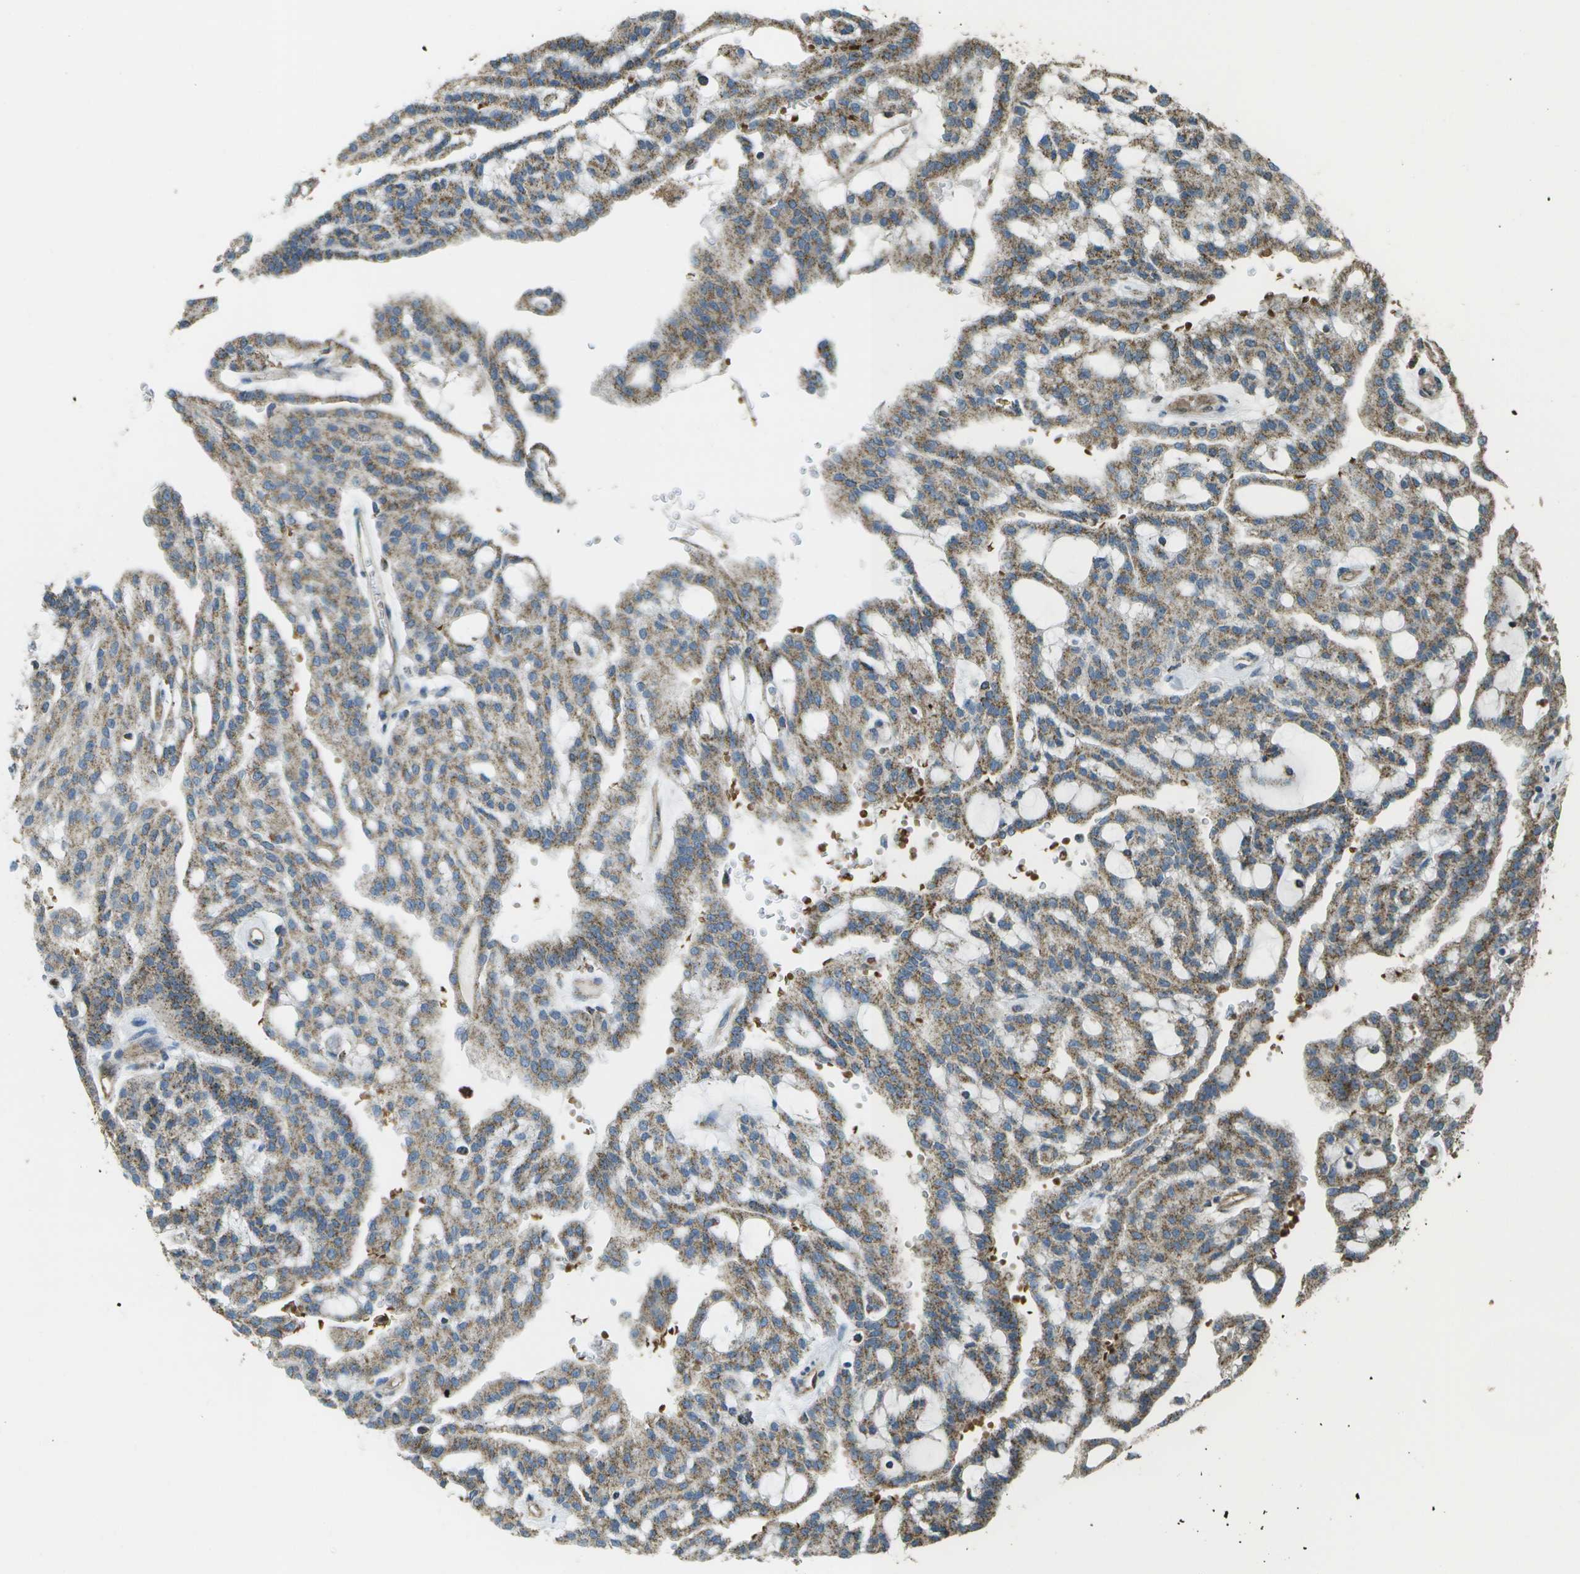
{"staining": {"intensity": "moderate", "quantity": ">75%", "location": "cytoplasmic/membranous"}, "tissue": "renal cancer", "cell_type": "Tumor cells", "image_type": "cancer", "snomed": [{"axis": "morphology", "description": "Adenocarcinoma, NOS"}, {"axis": "topography", "description": "Kidney"}], "caption": "The immunohistochemical stain labels moderate cytoplasmic/membranous staining in tumor cells of renal cancer tissue. The protein of interest is shown in brown color, while the nuclei are stained blue.", "gene": "CACHD1", "patient": {"sex": "male", "age": 63}}